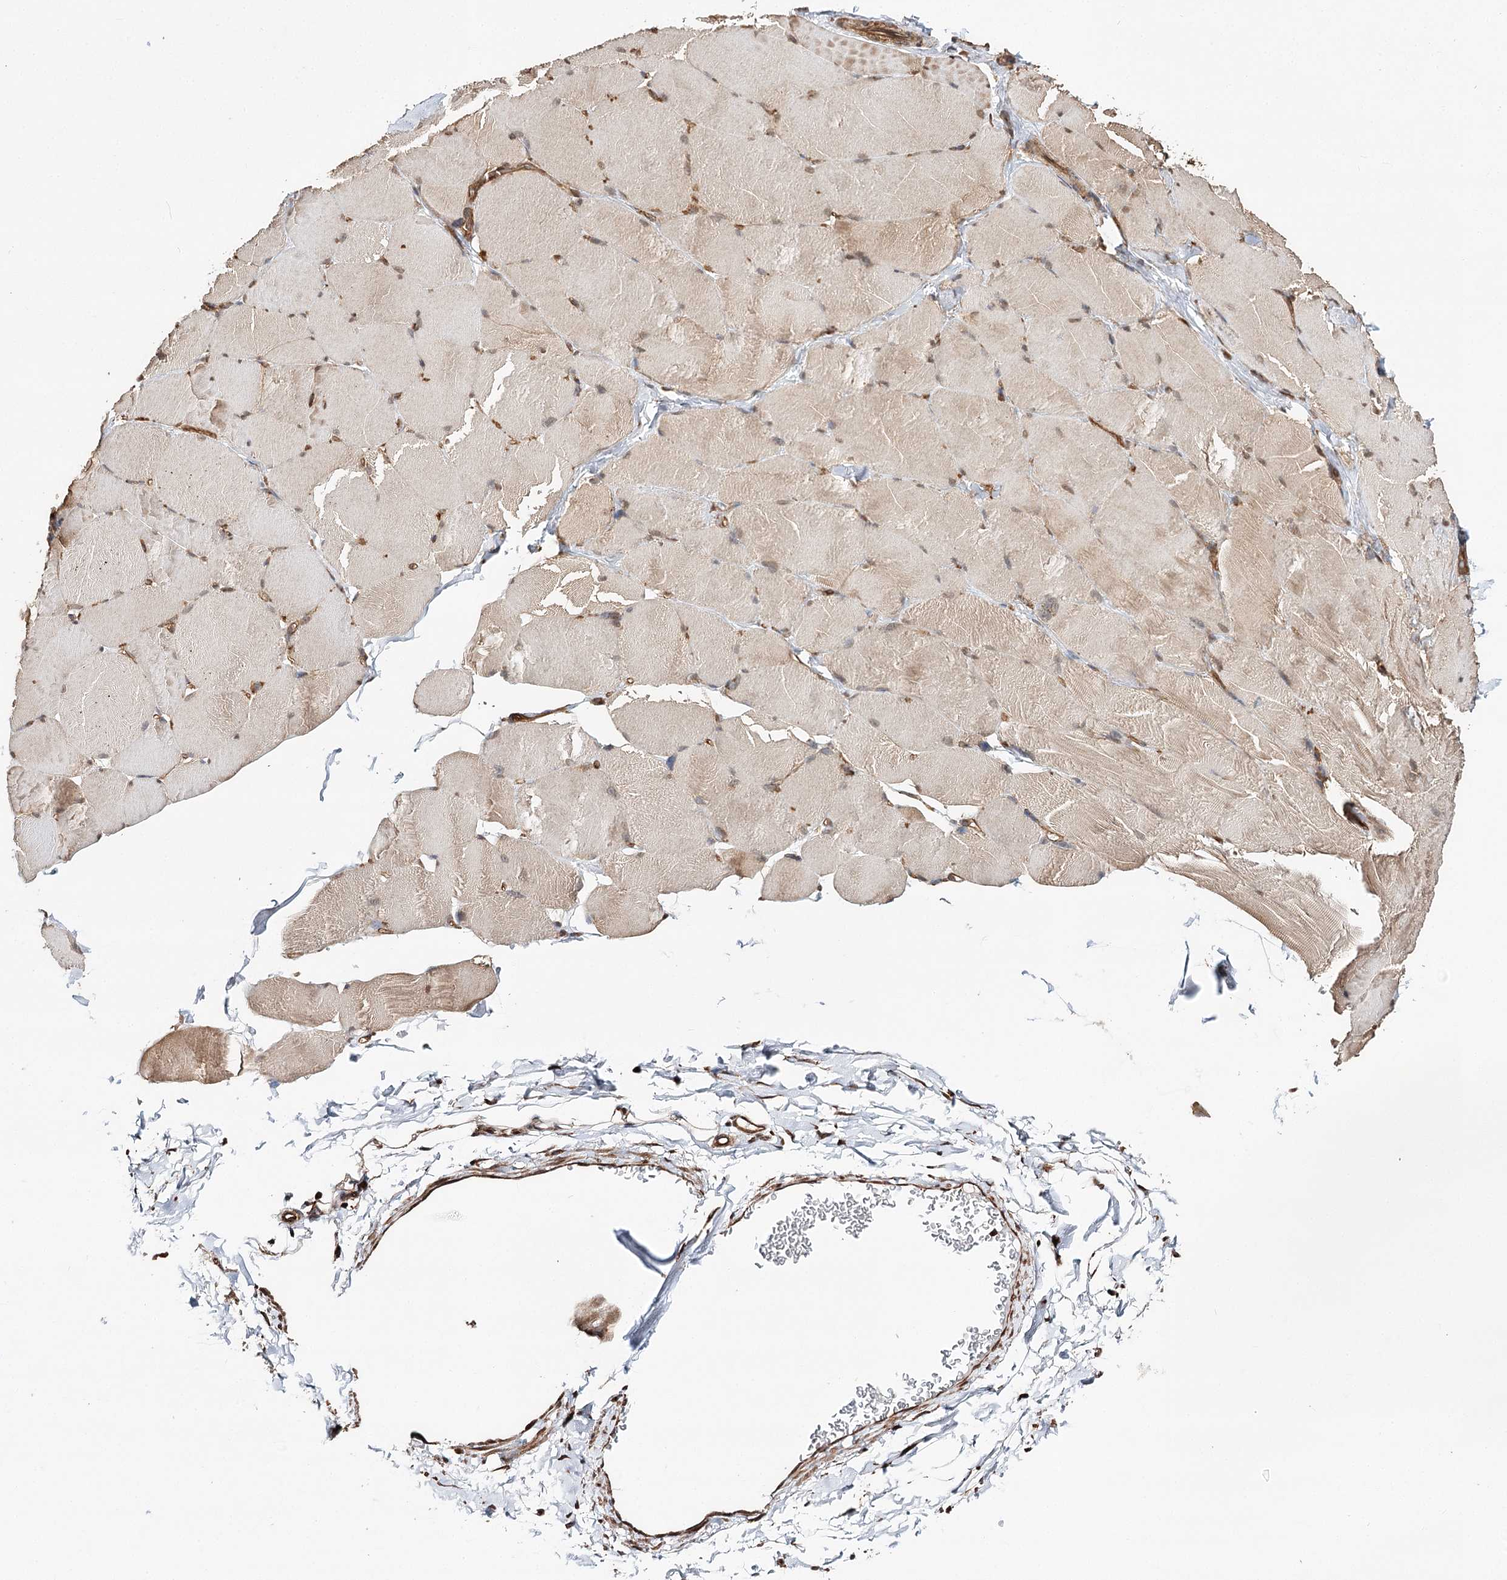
{"staining": {"intensity": "moderate", "quantity": ">75%", "location": "cytoplasmic/membranous"}, "tissue": "skeletal muscle", "cell_type": "Myocytes", "image_type": "normal", "snomed": [{"axis": "morphology", "description": "Normal tissue, NOS"}, {"axis": "topography", "description": "Skin"}, {"axis": "topography", "description": "Skeletal muscle"}], "caption": "Immunohistochemical staining of unremarkable skeletal muscle displays >75% levels of moderate cytoplasmic/membranous protein staining in about >75% of myocytes. (DAB (3,3'-diaminobenzidine) IHC, brown staining for protein, blue staining for nuclei).", "gene": "DNAJB14", "patient": {"sex": "male", "age": 83}}